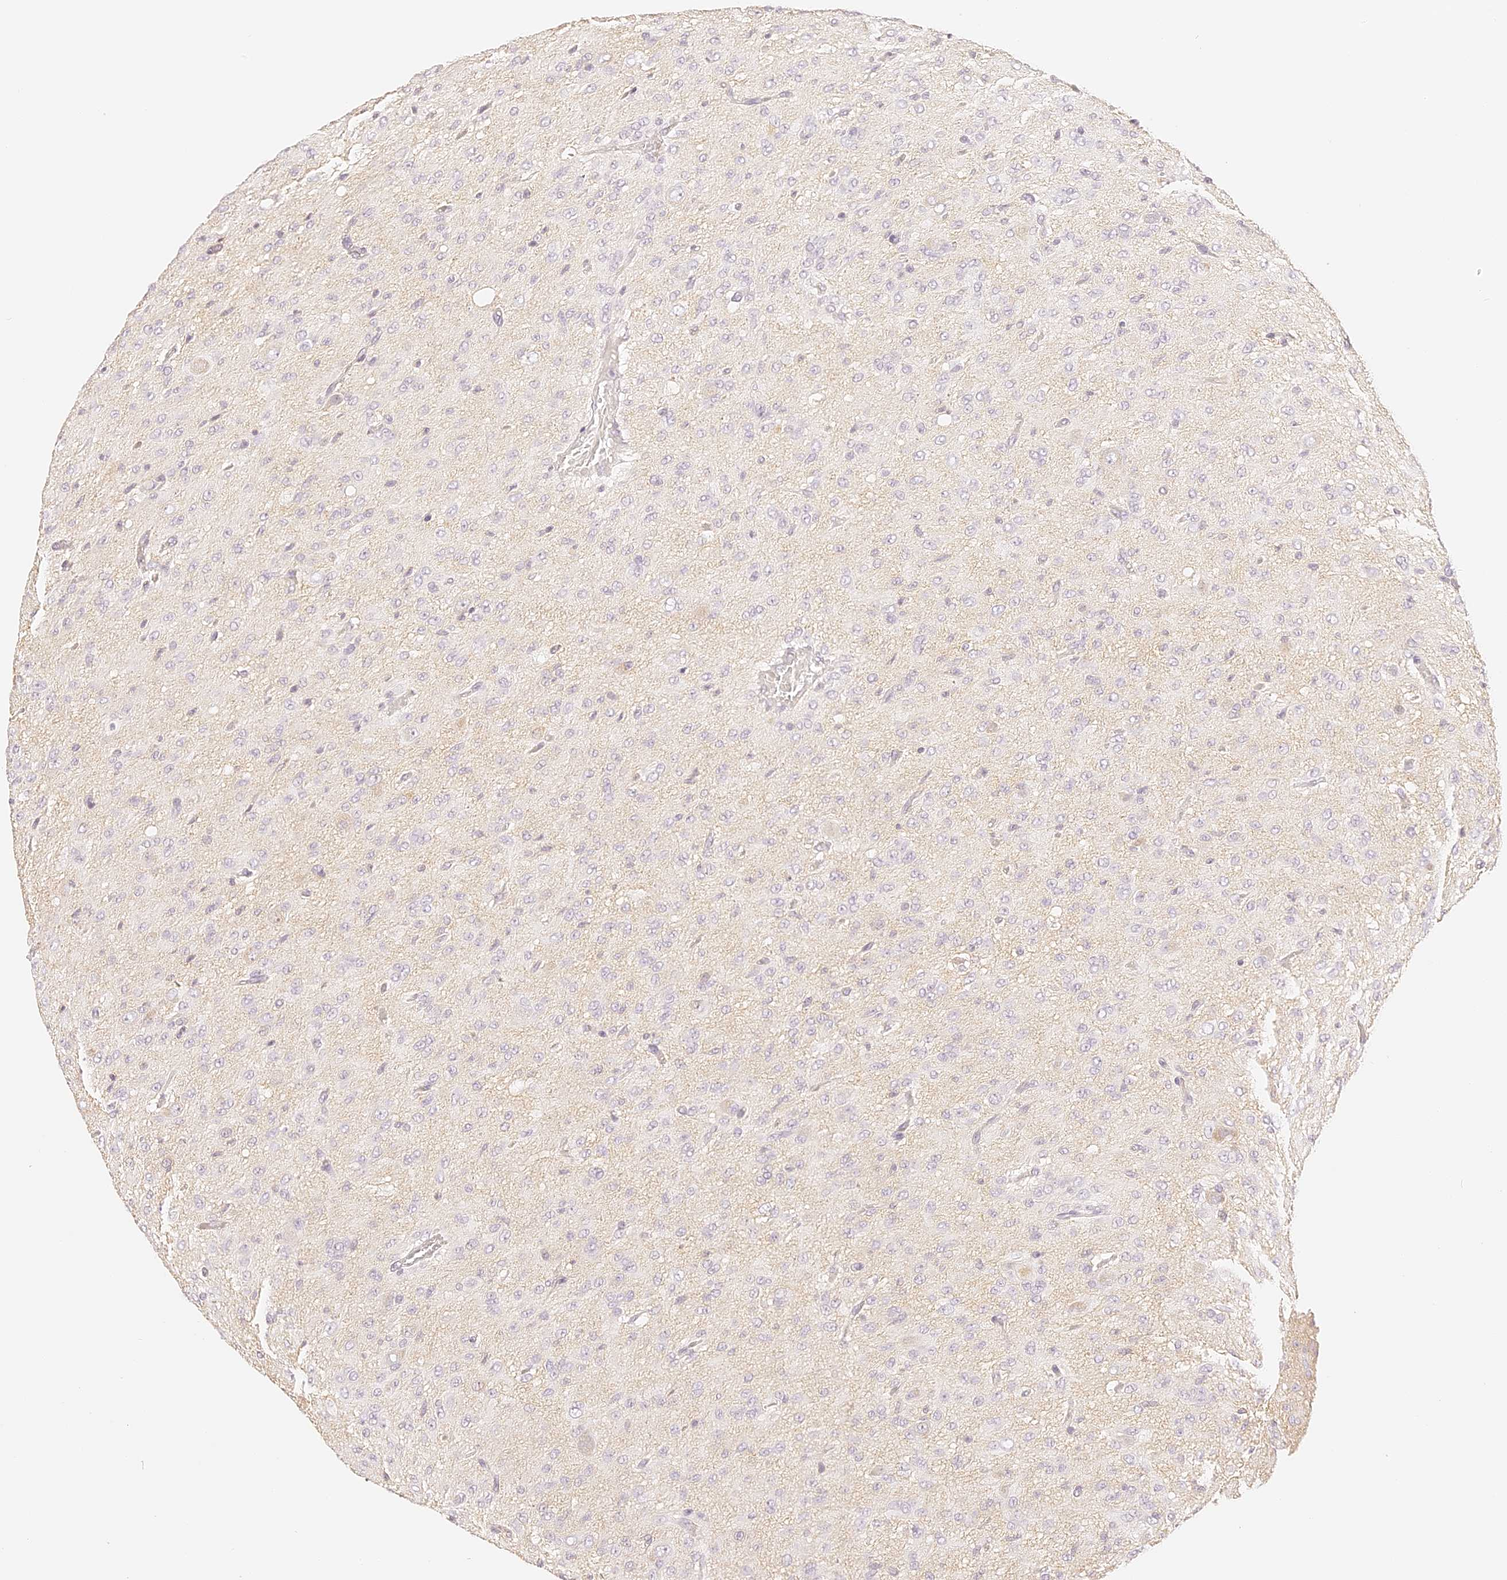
{"staining": {"intensity": "negative", "quantity": "none", "location": "none"}, "tissue": "glioma", "cell_type": "Tumor cells", "image_type": "cancer", "snomed": [{"axis": "morphology", "description": "Glioma, malignant, High grade"}, {"axis": "topography", "description": "Brain"}], "caption": "Immunohistochemistry (IHC) photomicrograph of neoplastic tissue: human malignant glioma (high-grade) stained with DAB exhibits no significant protein expression in tumor cells.", "gene": "TRIM45", "patient": {"sex": "female", "age": 59}}